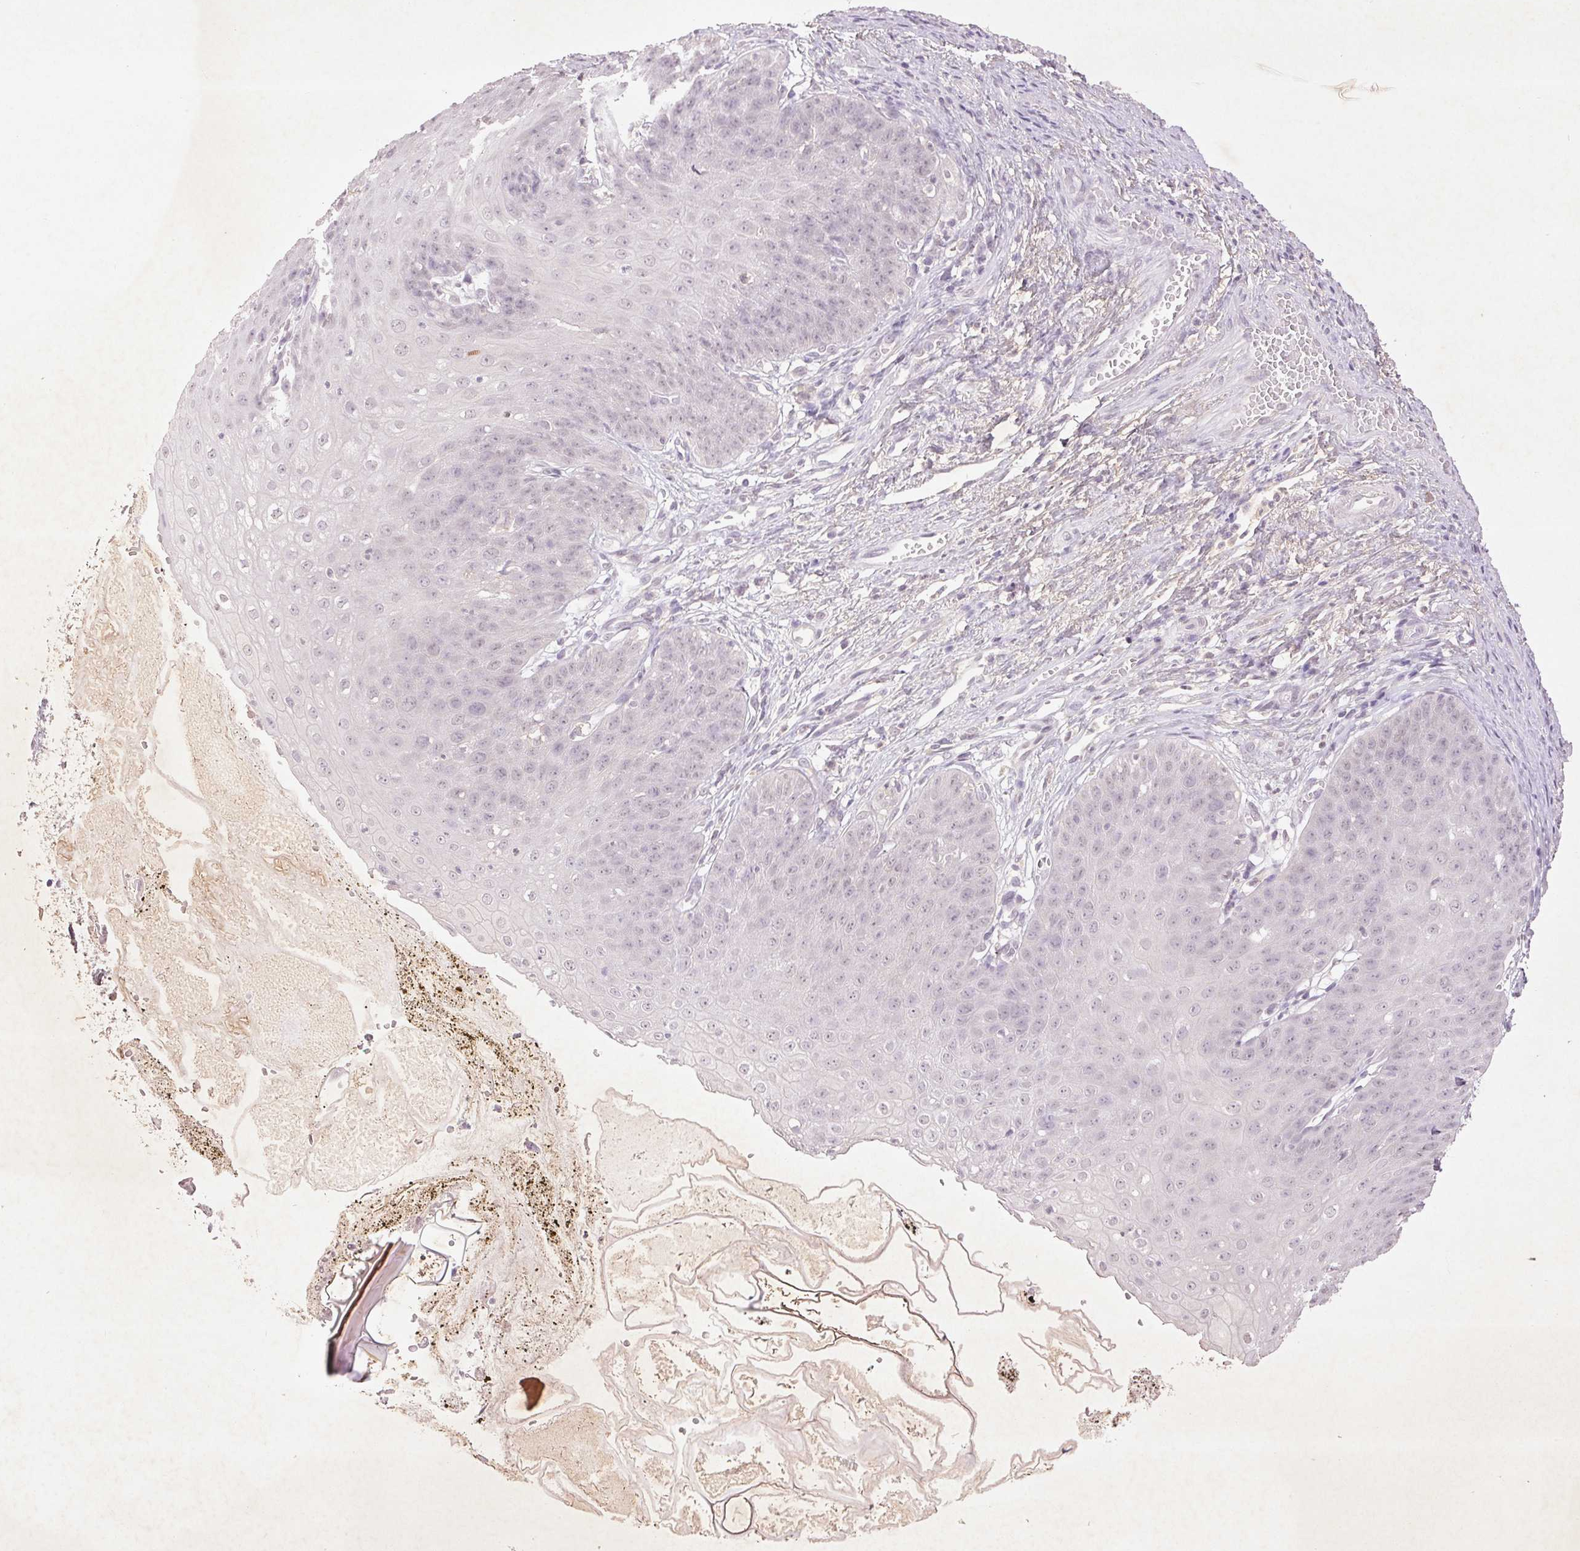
{"staining": {"intensity": "negative", "quantity": "none", "location": "none"}, "tissue": "esophagus", "cell_type": "Squamous epithelial cells", "image_type": "normal", "snomed": [{"axis": "morphology", "description": "Normal tissue, NOS"}, {"axis": "topography", "description": "Esophagus"}], "caption": "The micrograph exhibits no significant staining in squamous epithelial cells of esophagus. (DAB immunohistochemistry (IHC) with hematoxylin counter stain).", "gene": "FAM168B", "patient": {"sex": "male", "age": 71}}